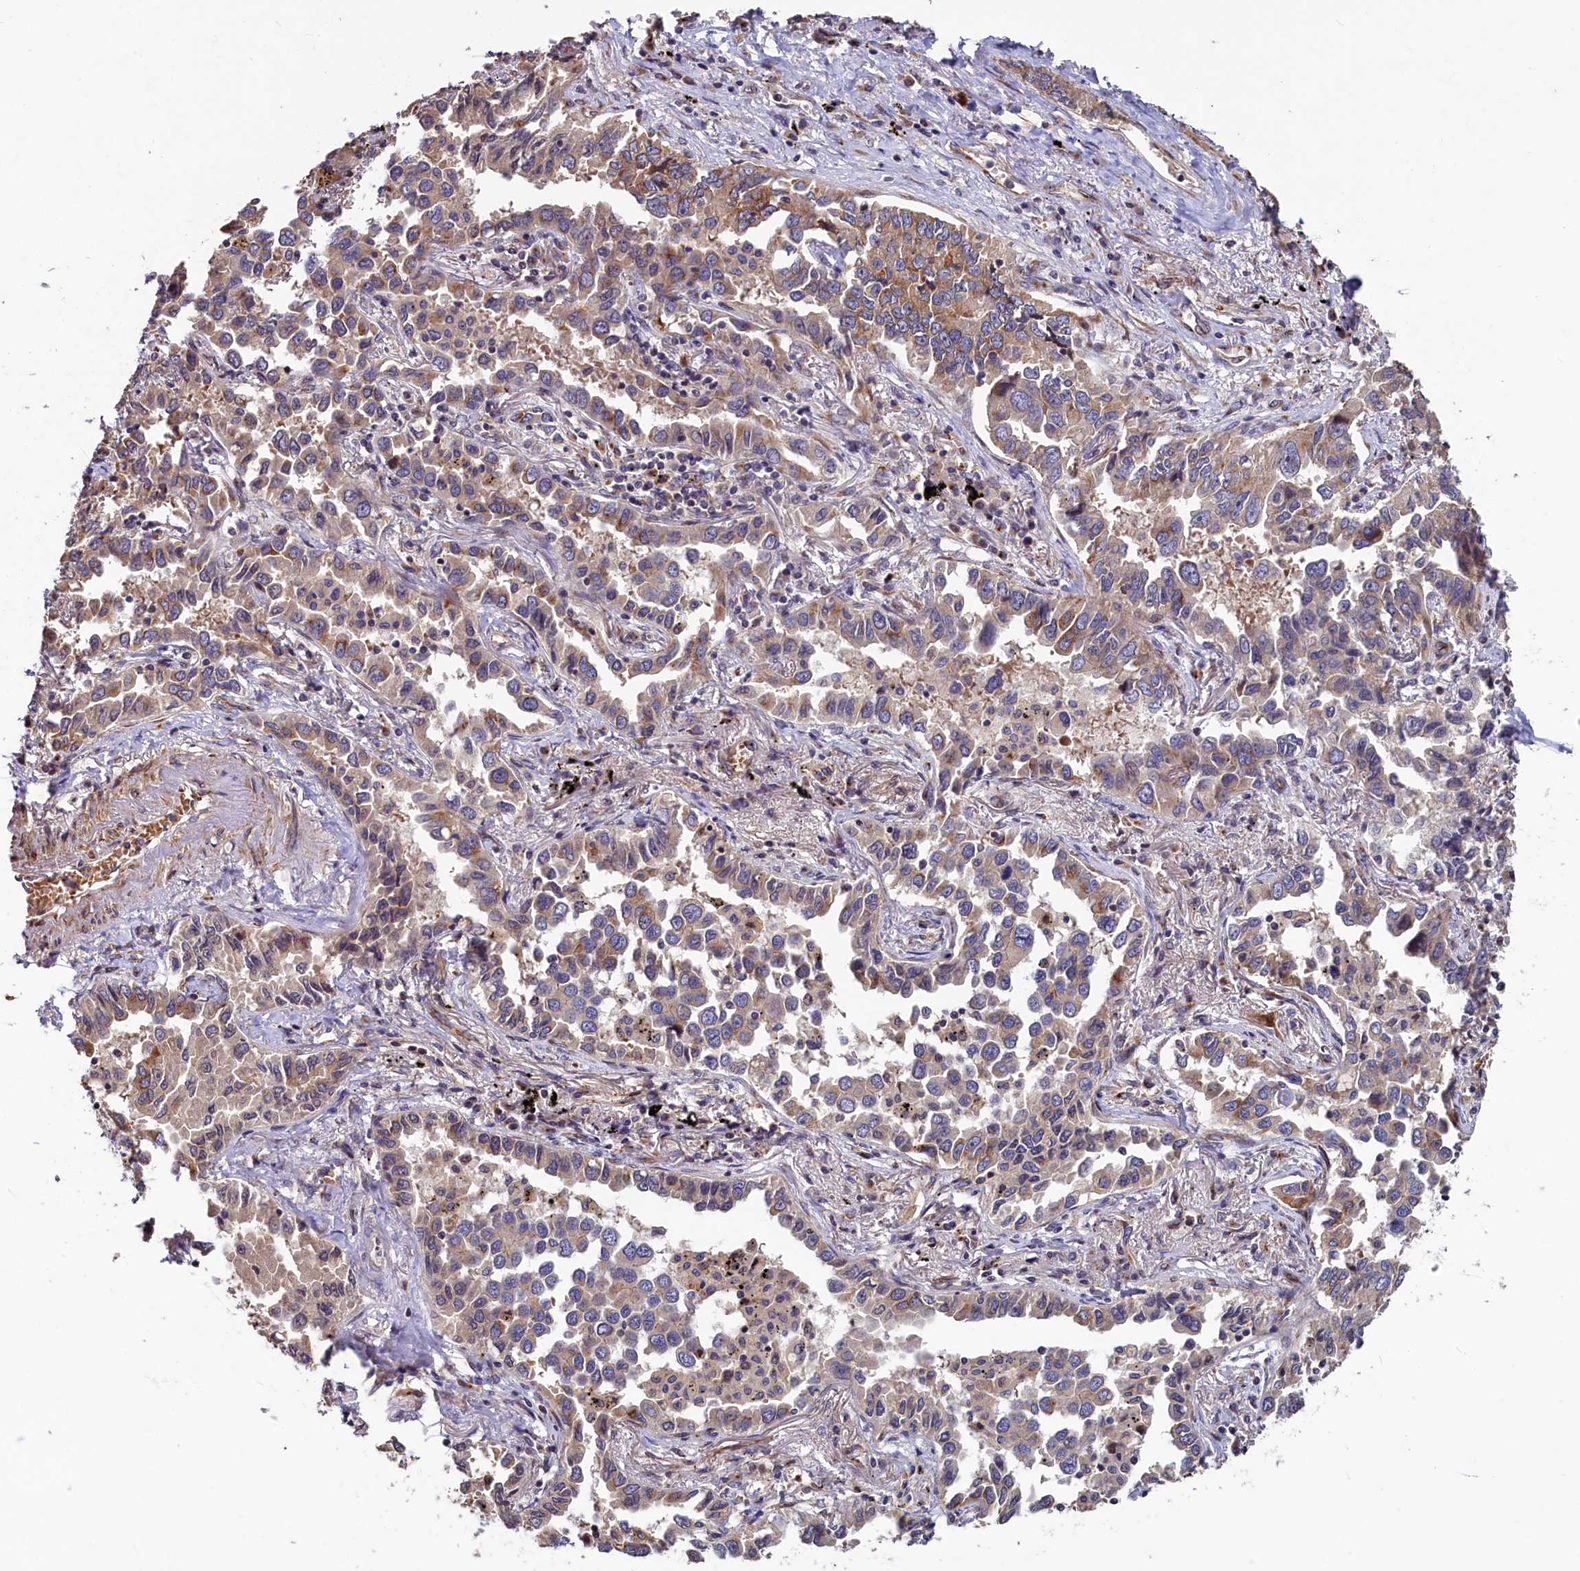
{"staining": {"intensity": "weak", "quantity": "25%-75%", "location": "cytoplasmic/membranous"}, "tissue": "lung cancer", "cell_type": "Tumor cells", "image_type": "cancer", "snomed": [{"axis": "morphology", "description": "Adenocarcinoma, NOS"}, {"axis": "topography", "description": "Lung"}], "caption": "Protein staining displays weak cytoplasmic/membranous positivity in approximately 25%-75% of tumor cells in lung cancer (adenocarcinoma).", "gene": "TMEM181", "patient": {"sex": "male", "age": 67}}